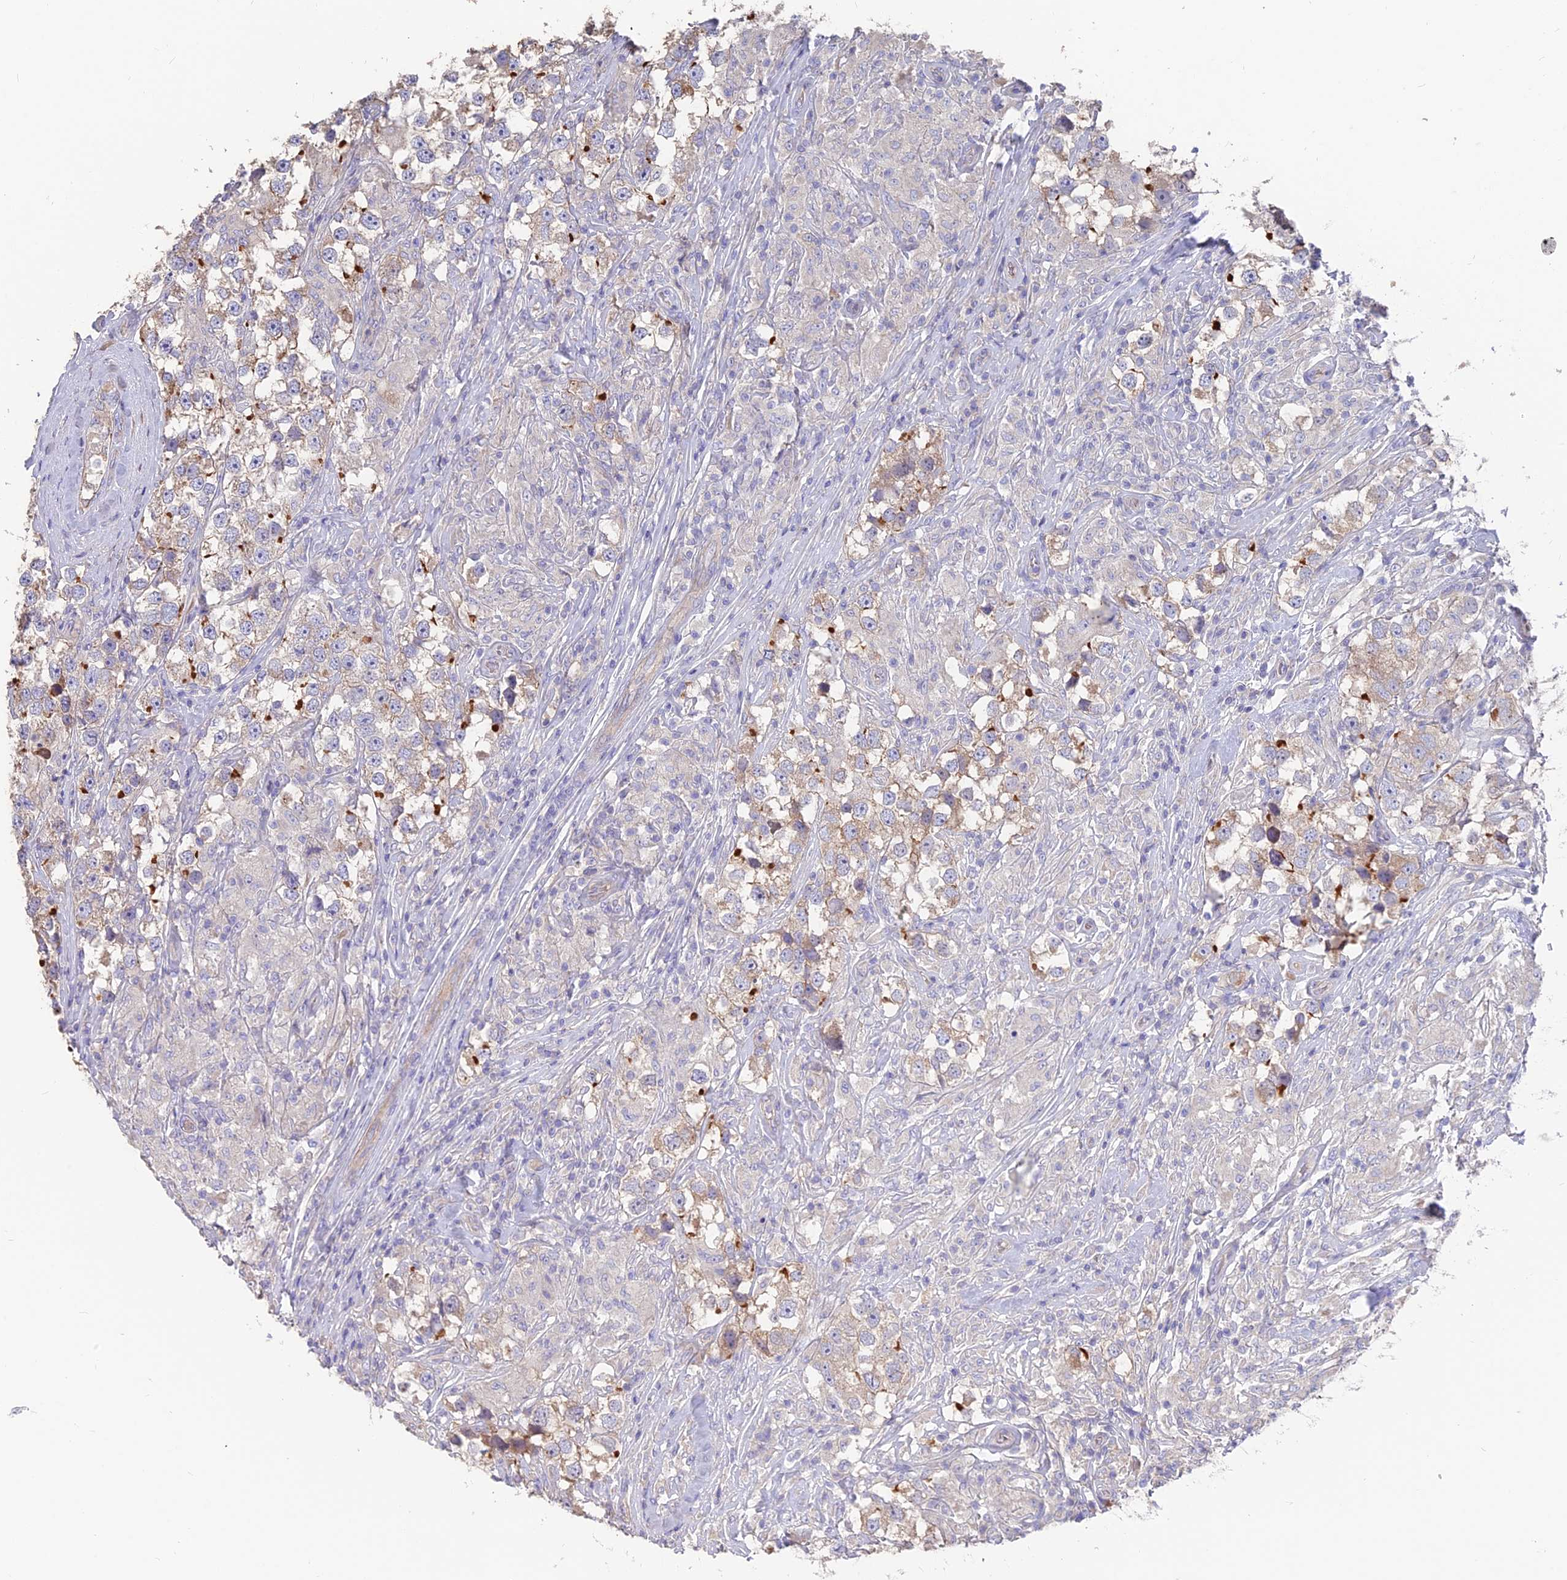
{"staining": {"intensity": "moderate", "quantity": "<25%", "location": "cytoplasmic/membranous"}, "tissue": "testis cancer", "cell_type": "Tumor cells", "image_type": "cancer", "snomed": [{"axis": "morphology", "description": "Seminoma, NOS"}, {"axis": "topography", "description": "Testis"}], "caption": "Immunohistochemistry image of human testis cancer (seminoma) stained for a protein (brown), which displays low levels of moderate cytoplasmic/membranous expression in approximately <25% of tumor cells.", "gene": "FAM168B", "patient": {"sex": "male", "age": 46}}